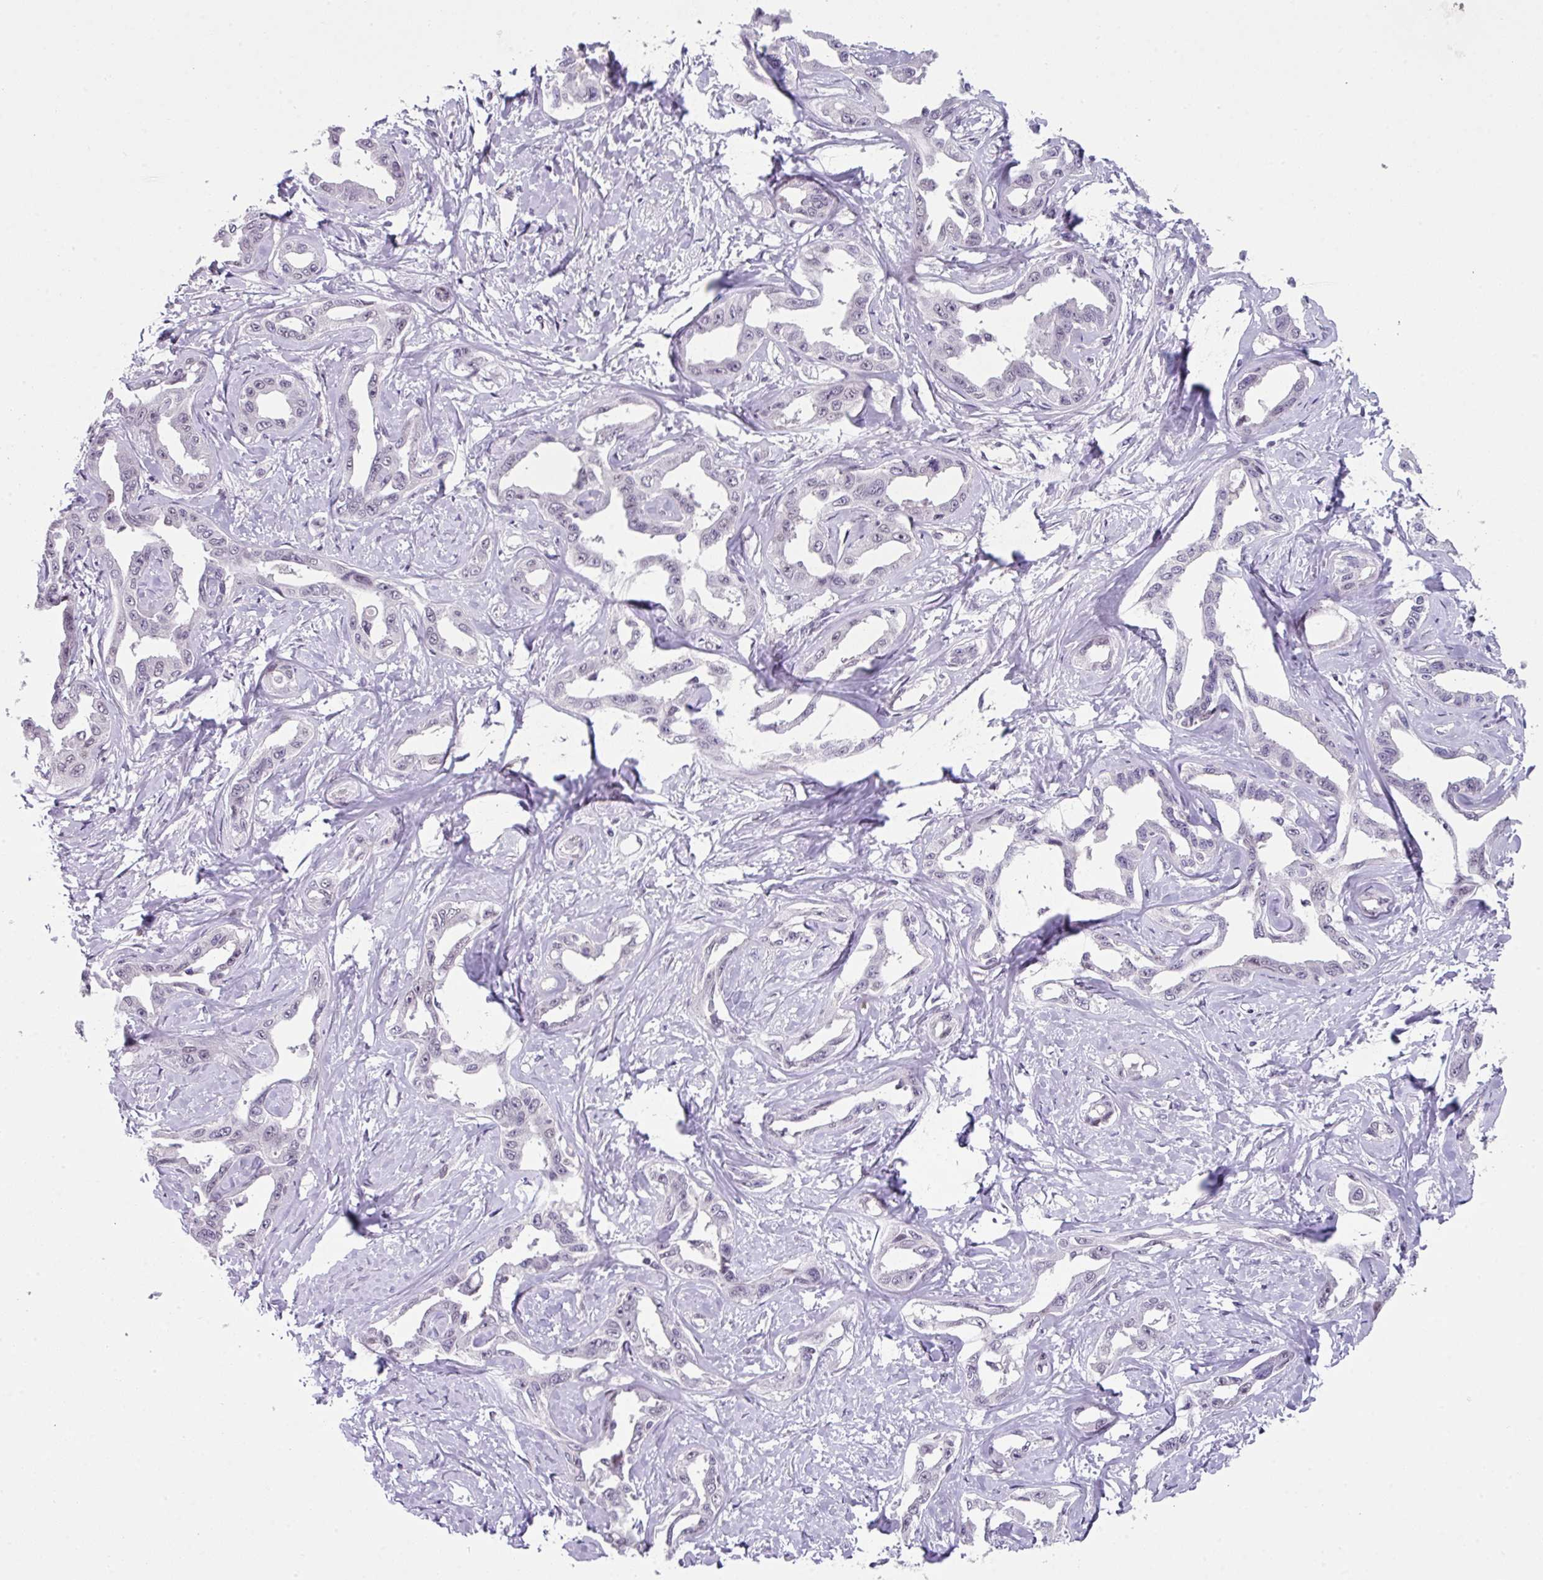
{"staining": {"intensity": "negative", "quantity": "none", "location": "none"}, "tissue": "liver cancer", "cell_type": "Tumor cells", "image_type": "cancer", "snomed": [{"axis": "morphology", "description": "Cholangiocarcinoma"}, {"axis": "topography", "description": "Liver"}], "caption": "The IHC histopathology image has no significant staining in tumor cells of liver cancer (cholangiocarcinoma) tissue.", "gene": "ZFP3", "patient": {"sex": "male", "age": 59}}